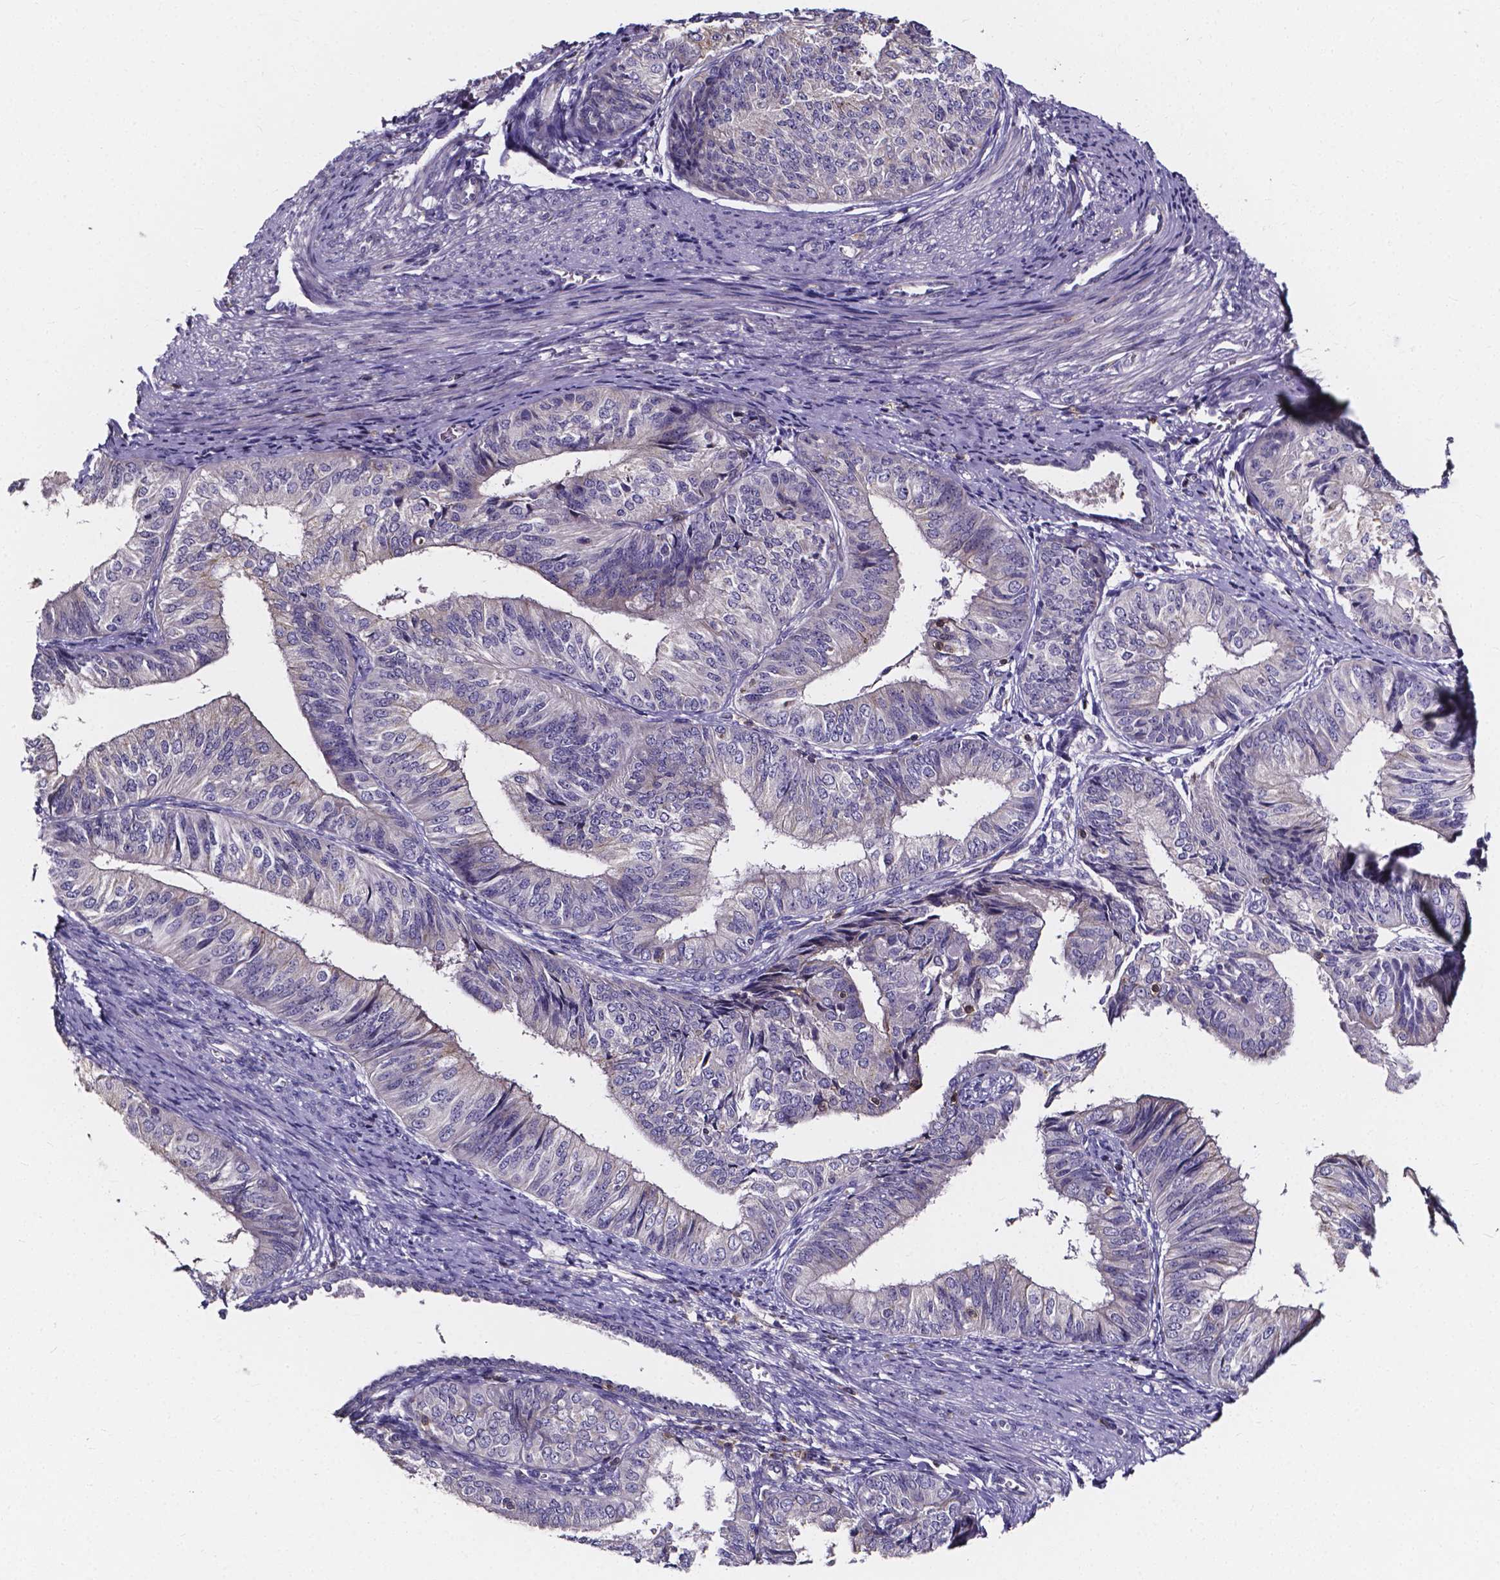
{"staining": {"intensity": "negative", "quantity": "none", "location": "none"}, "tissue": "endometrial cancer", "cell_type": "Tumor cells", "image_type": "cancer", "snomed": [{"axis": "morphology", "description": "Adenocarcinoma, NOS"}, {"axis": "topography", "description": "Endometrium"}], "caption": "Endometrial cancer (adenocarcinoma) was stained to show a protein in brown. There is no significant positivity in tumor cells. (Brightfield microscopy of DAB (3,3'-diaminobenzidine) immunohistochemistry (IHC) at high magnification).", "gene": "THEMIS", "patient": {"sex": "female", "age": 58}}